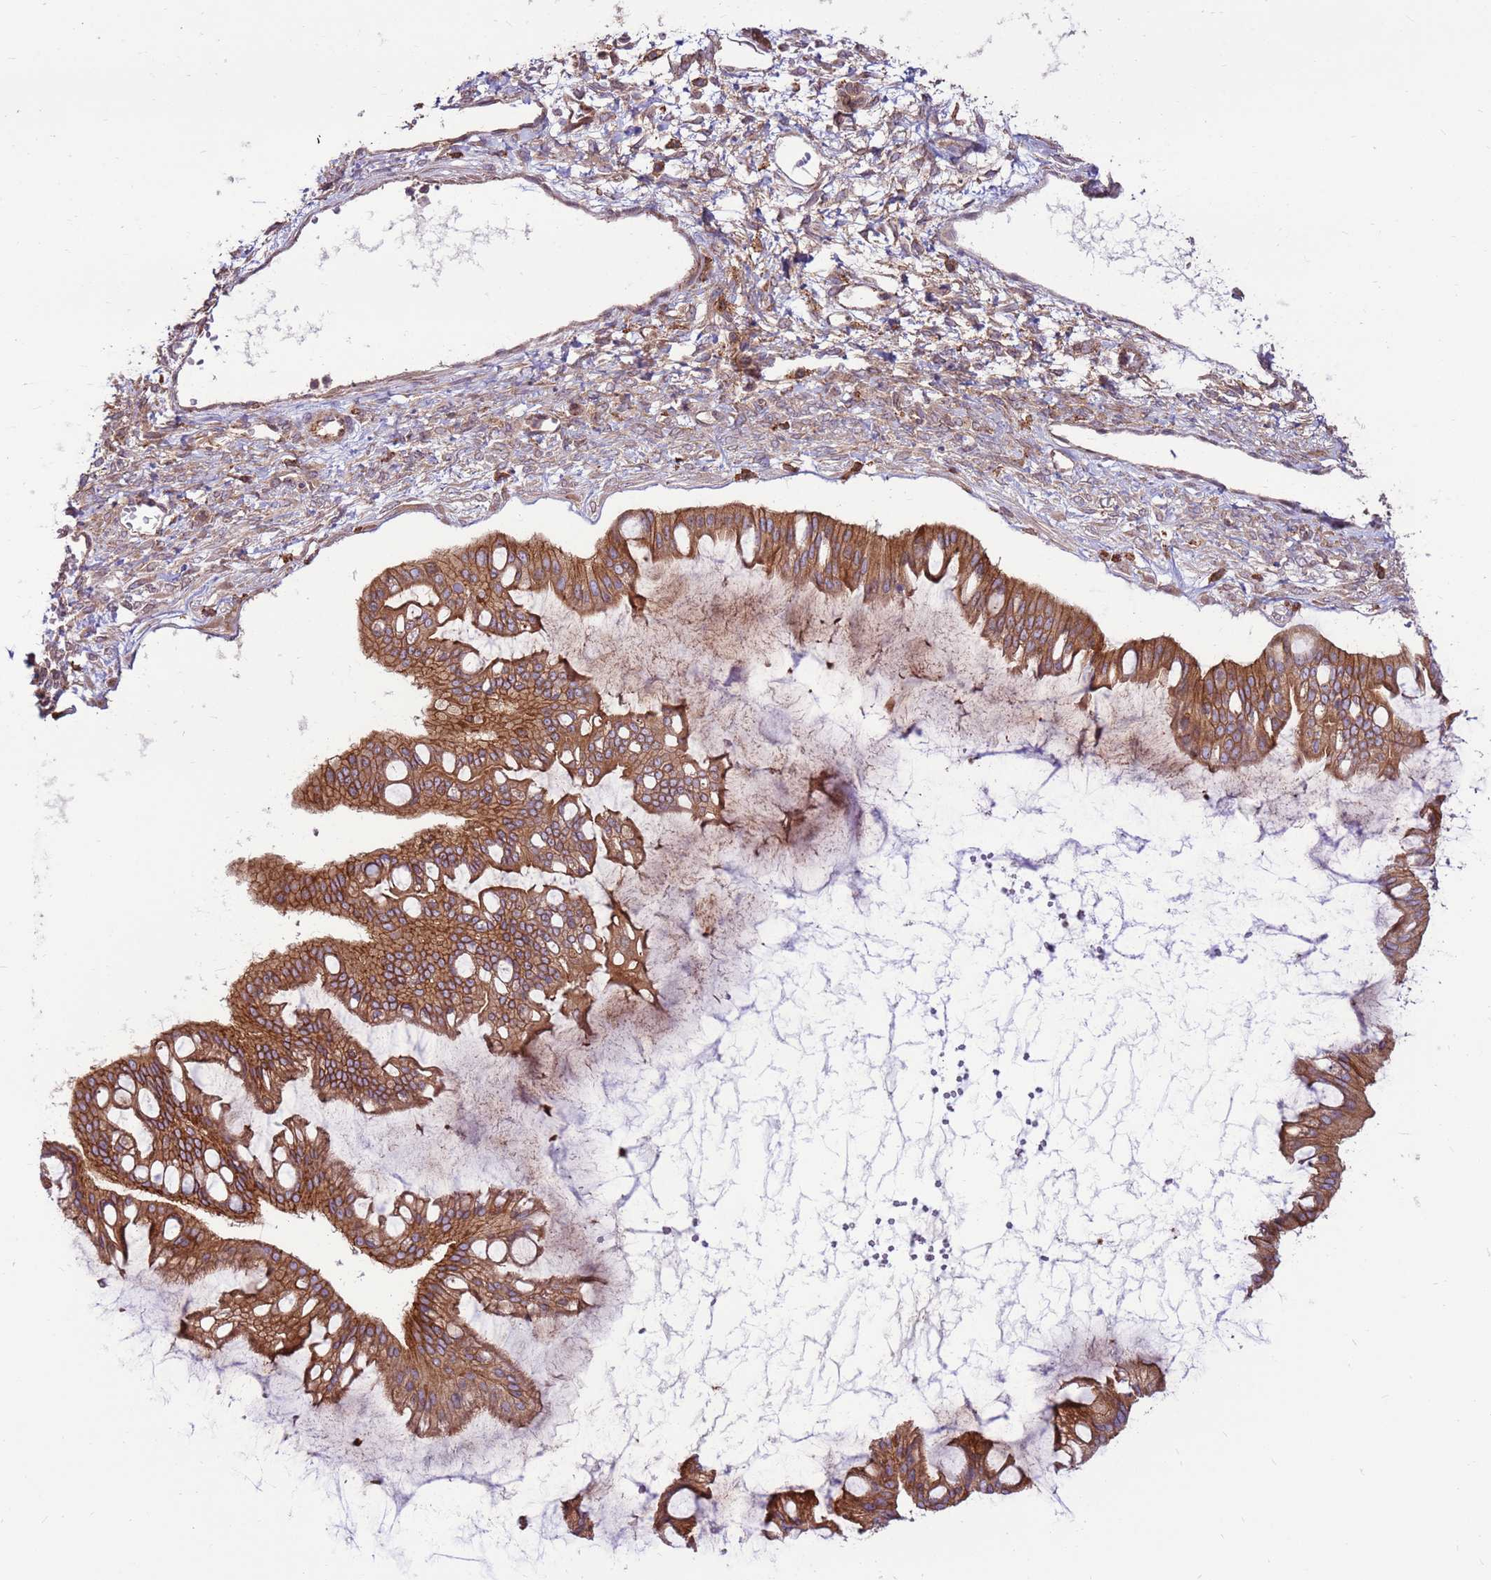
{"staining": {"intensity": "moderate", "quantity": ">75%", "location": "cytoplasmic/membranous"}, "tissue": "ovarian cancer", "cell_type": "Tumor cells", "image_type": "cancer", "snomed": [{"axis": "morphology", "description": "Cystadenocarcinoma, mucinous, NOS"}, {"axis": "topography", "description": "Ovary"}], "caption": "IHC micrograph of ovarian cancer stained for a protein (brown), which shows medium levels of moderate cytoplasmic/membranous staining in about >75% of tumor cells.", "gene": "DDX19B", "patient": {"sex": "female", "age": 73}}